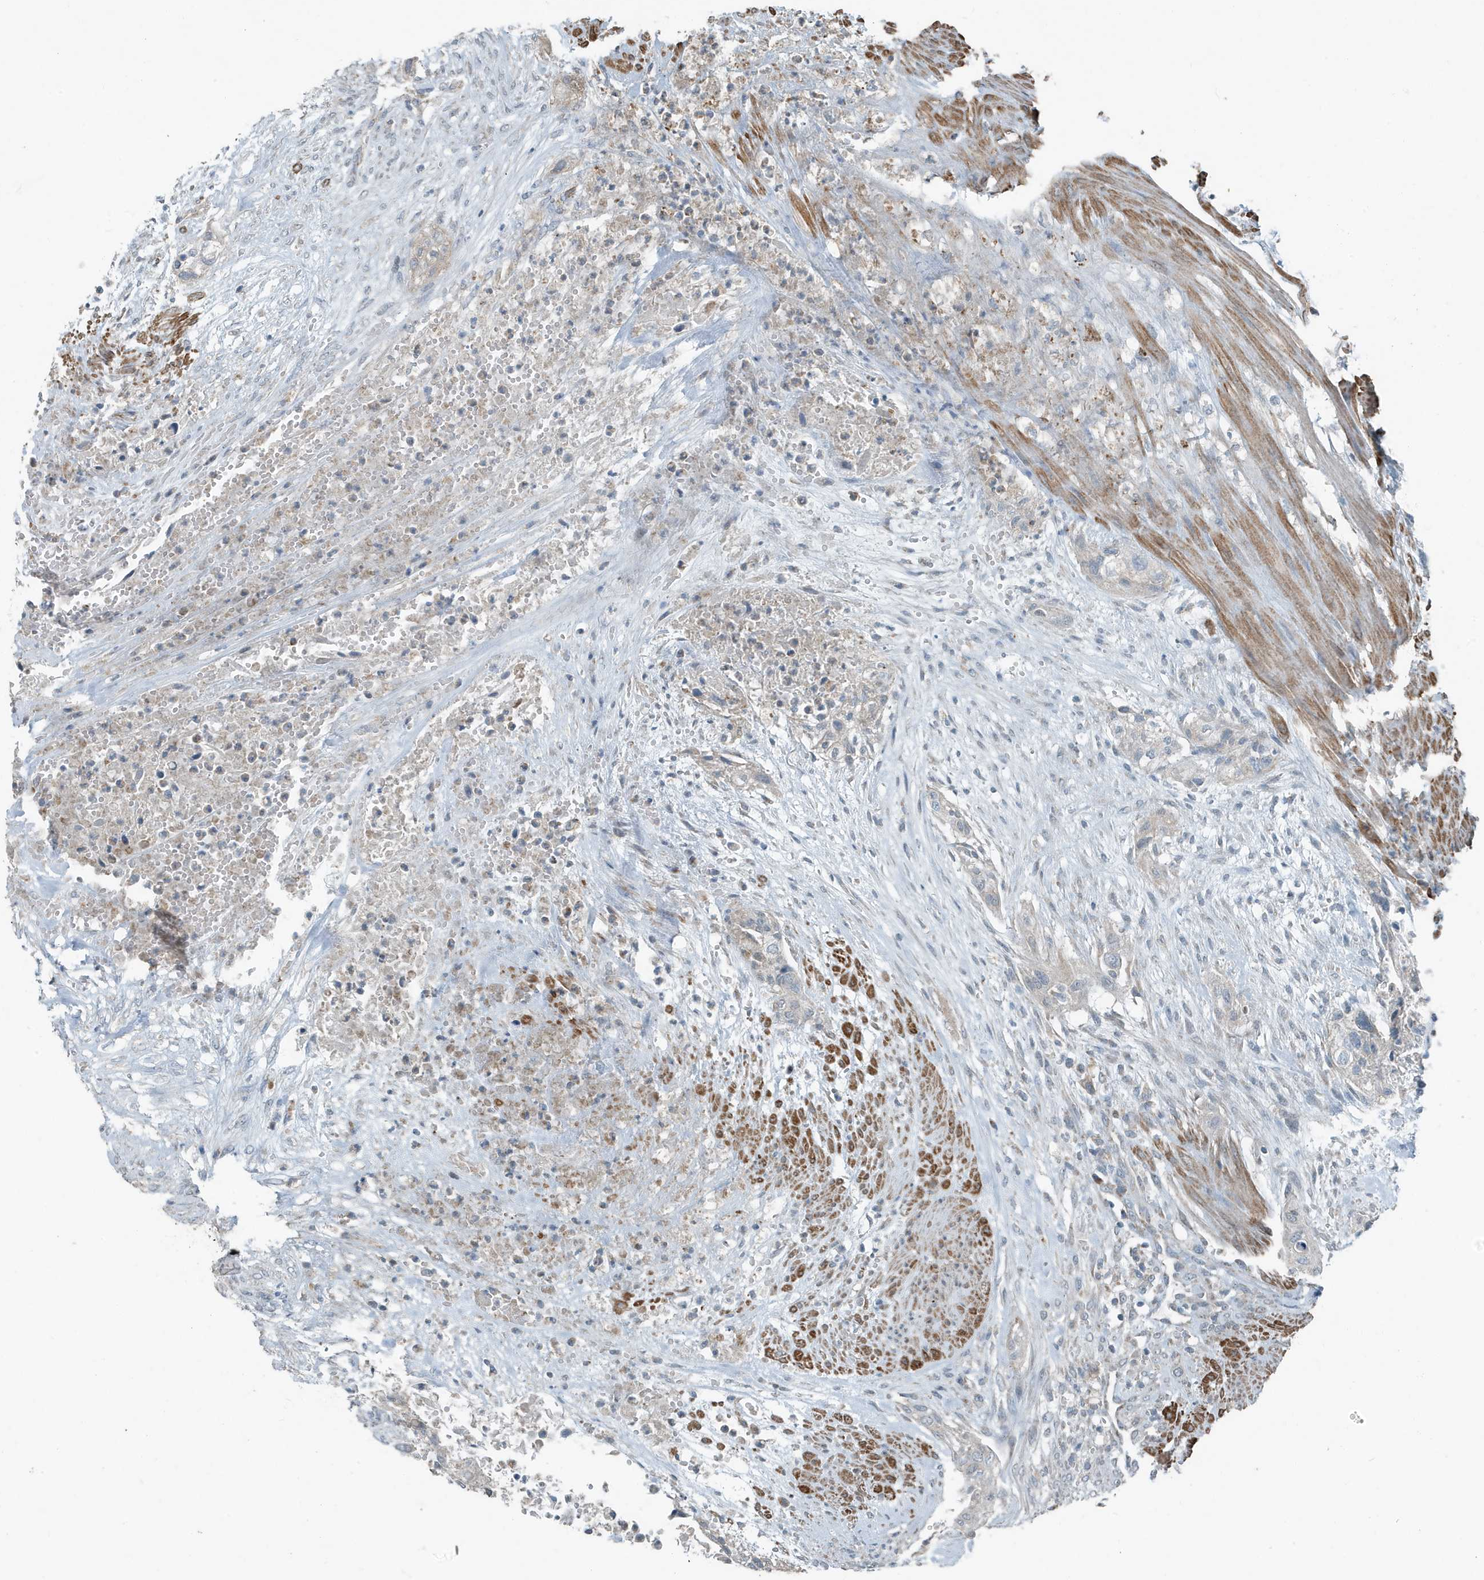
{"staining": {"intensity": "negative", "quantity": "none", "location": "none"}, "tissue": "urothelial cancer", "cell_type": "Tumor cells", "image_type": "cancer", "snomed": [{"axis": "morphology", "description": "Urothelial carcinoma, High grade"}, {"axis": "topography", "description": "Urinary bladder"}], "caption": "Urothelial cancer stained for a protein using immunohistochemistry demonstrates no positivity tumor cells.", "gene": "MT-CYB", "patient": {"sex": "male", "age": 35}}